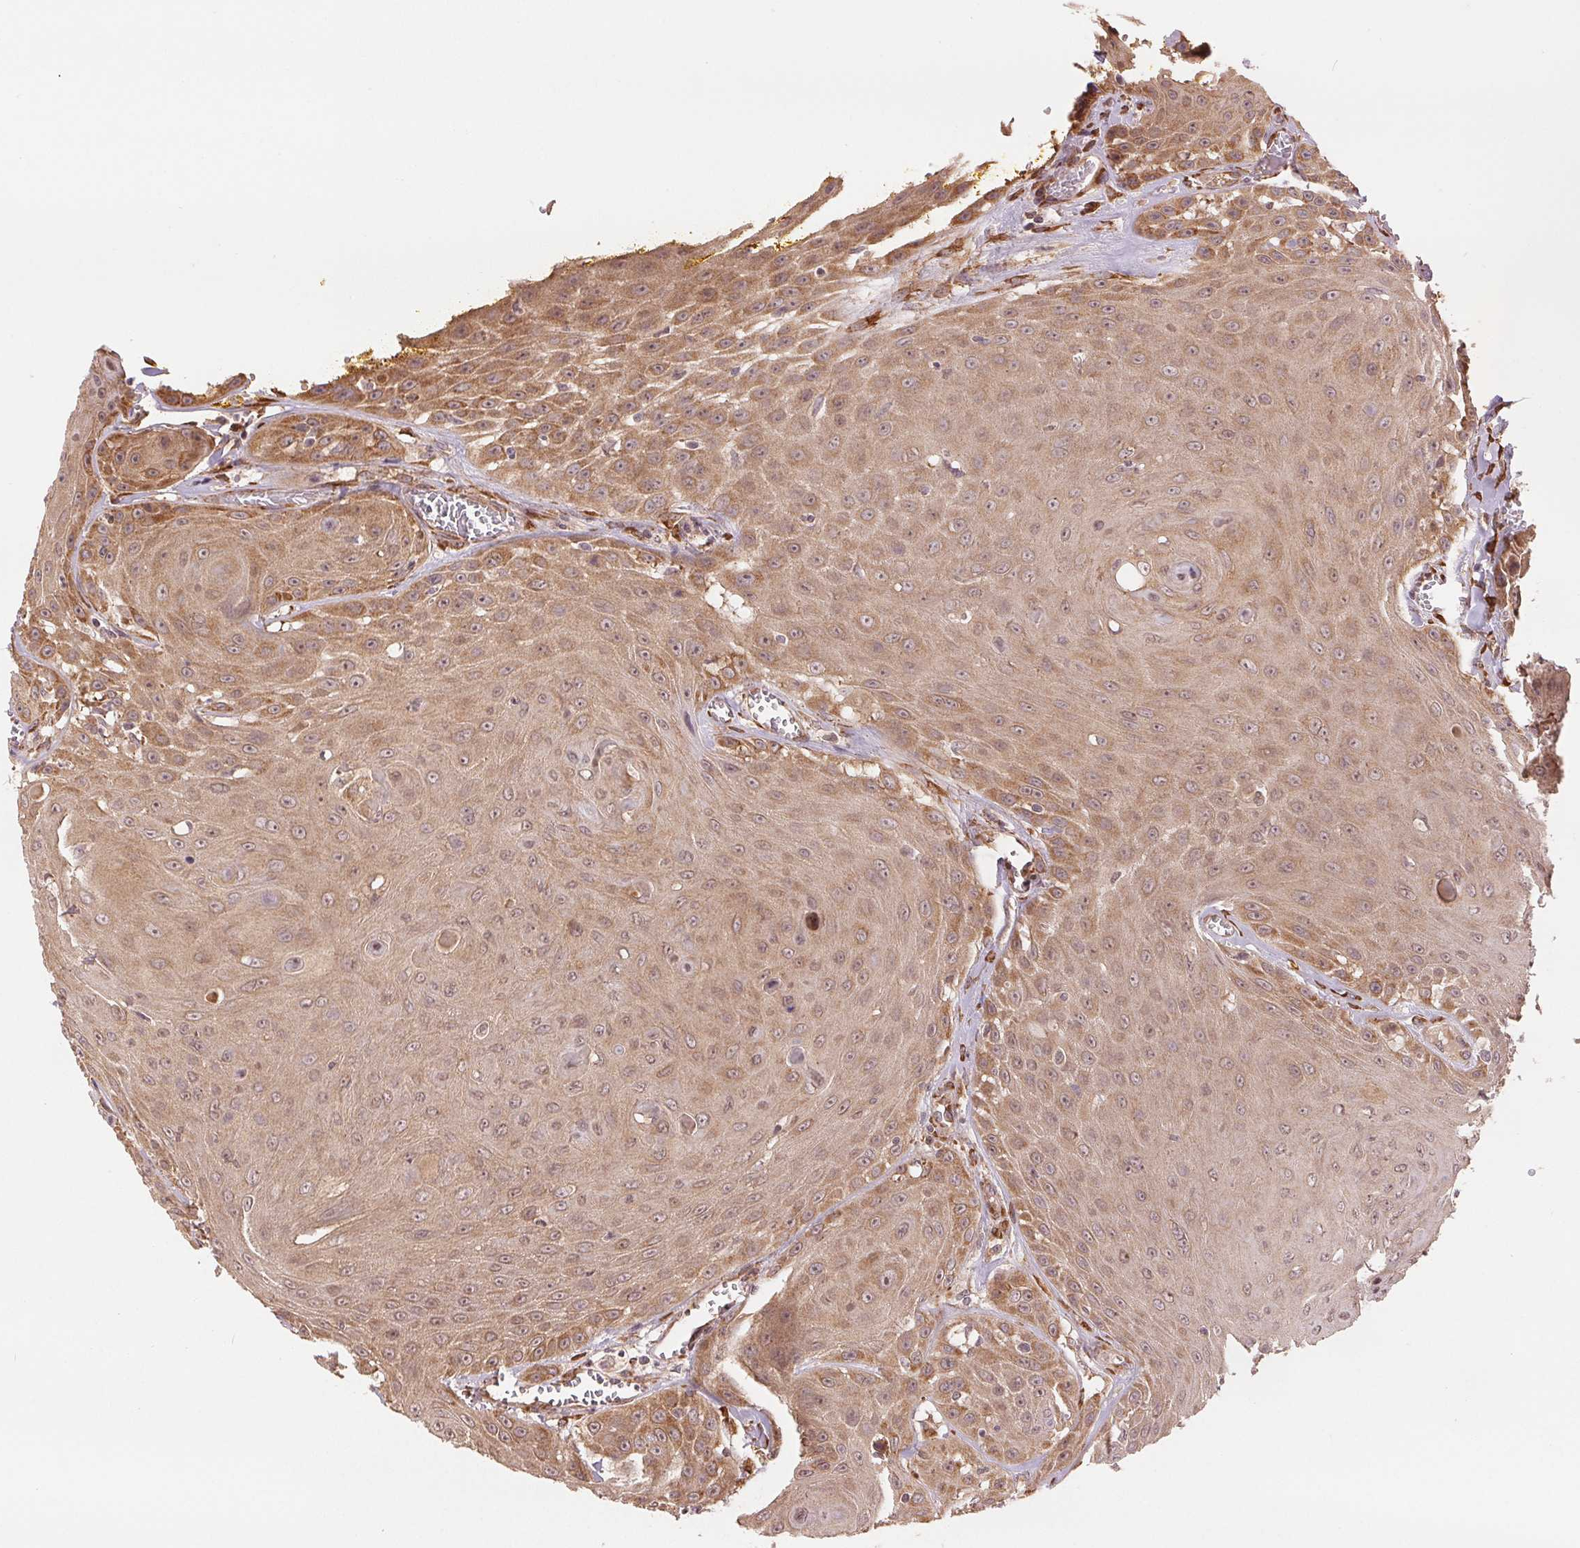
{"staining": {"intensity": "moderate", "quantity": ">75%", "location": "cytoplasmic/membranous,nuclear"}, "tissue": "head and neck cancer", "cell_type": "Tumor cells", "image_type": "cancer", "snomed": [{"axis": "morphology", "description": "Squamous cell carcinoma, NOS"}, {"axis": "topography", "description": "Oral tissue"}, {"axis": "topography", "description": "Head-Neck"}], "caption": "Moderate cytoplasmic/membranous and nuclear protein staining is identified in about >75% of tumor cells in head and neck cancer.", "gene": "SLC20A1", "patient": {"sex": "male", "age": 81}}